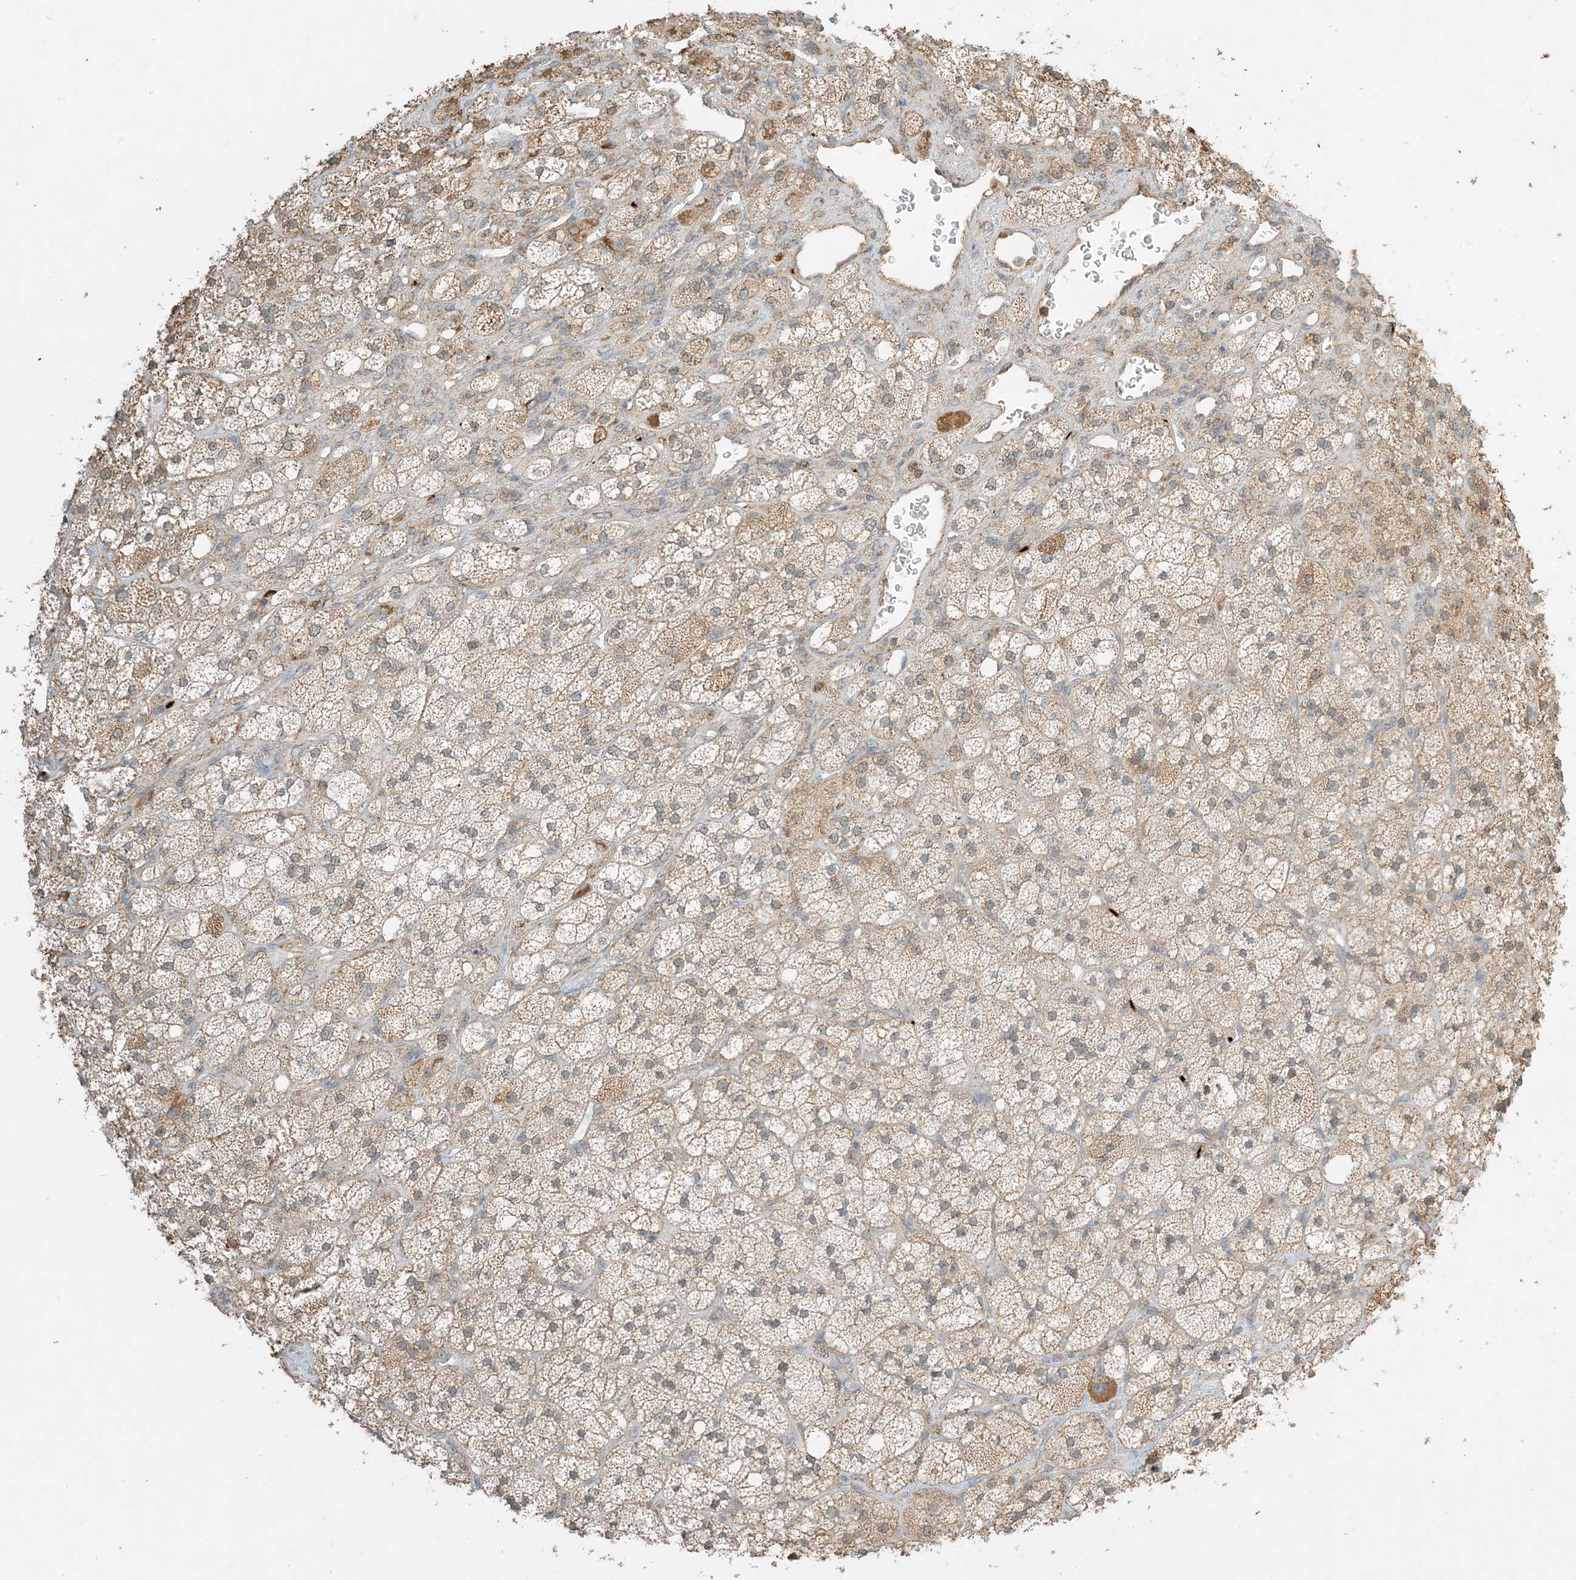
{"staining": {"intensity": "moderate", "quantity": ">75%", "location": "cytoplasmic/membranous"}, "tissue": "adrenal gland", "cell_type": "Glandular cells", "image_type": "normal", "snomed": [{"axis": "morphology", "description": "Normal tissue, NOS"}, {"axis": "topography", "description": "Adrenal gland"}], "caption": "Protein staining of unremarkable adrenal gland demonstrates moderate cytoplasmic/membranous positivity in approximately >75% of glandular cells. The protein is shown in brown color, while the nuclei are stained blue.", "gene": "MCOLN1", "patient": {"sex": "male", "age": 61}}